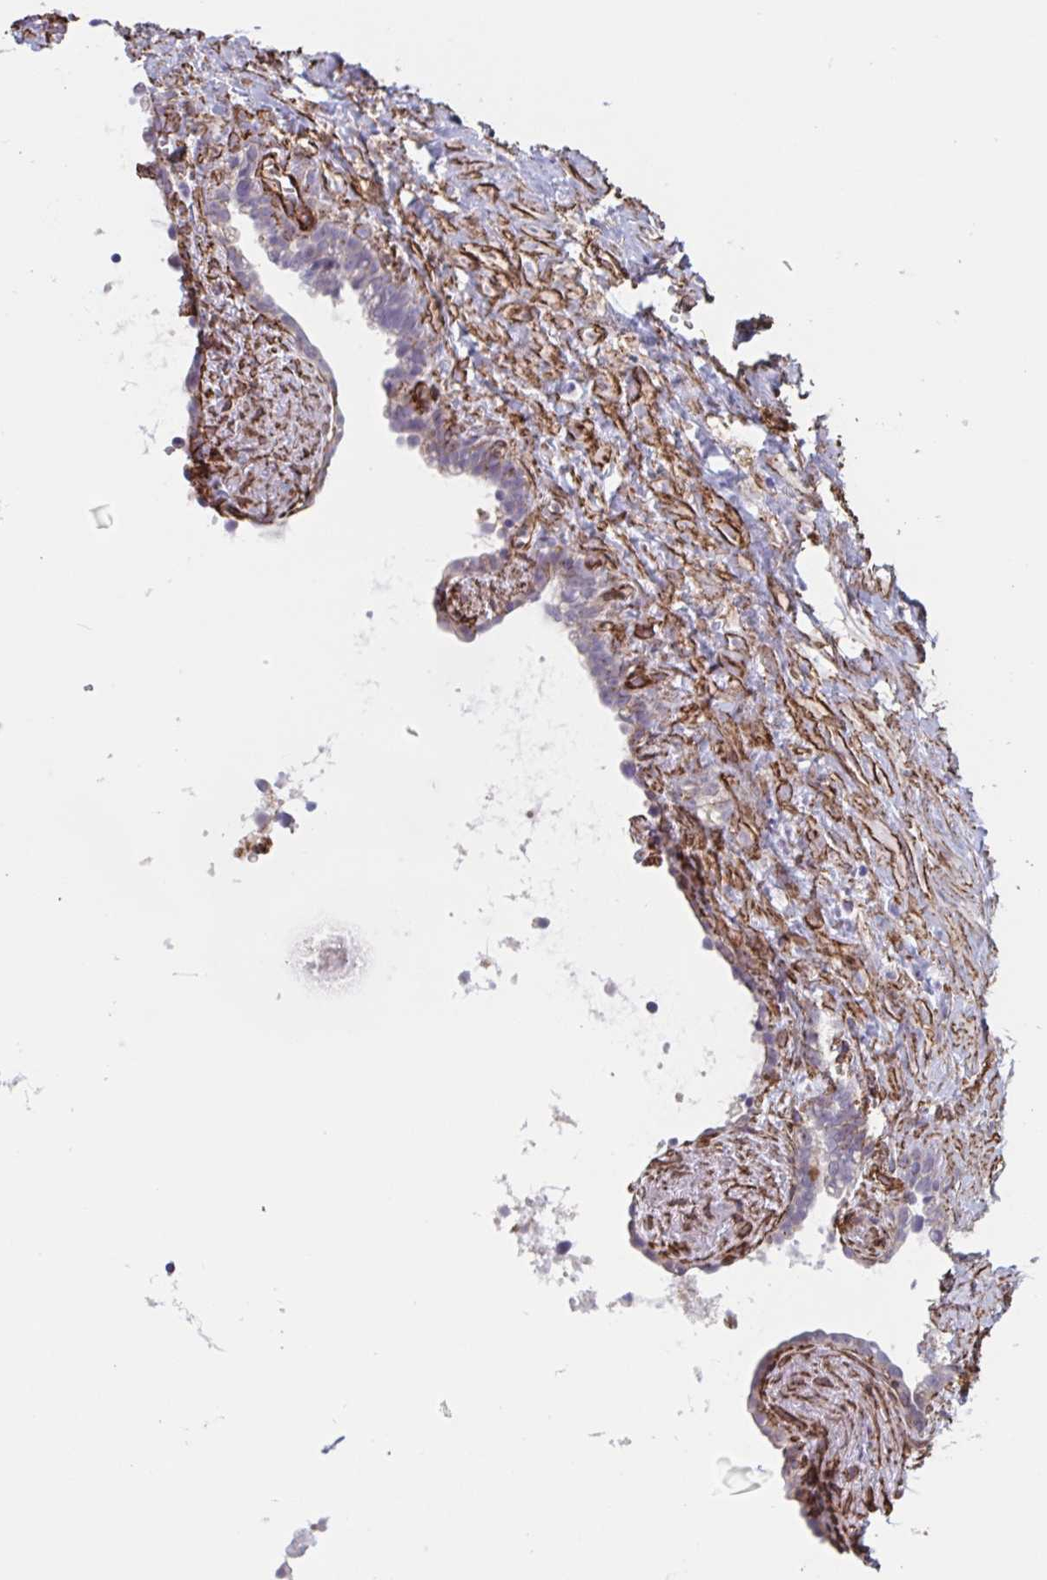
{"staining": {"intensity": "negative", "quantity": "none", "location": "none"}, "tissue": "seminal vesicle", "cell_type": "Glandular cells", "image_type": "normal", "snomed": [{"axis": "morphology", "description": "Normal tissue, NOS"}, {"axis": "topography", "description": "Seminal veicle"}], "caption": "DAB (3,3'-diaminobenzidine) immunohistochemical staining of unremarkable human seminal vesicle reveals no significant positivity in glandular cells.", "gene": "CITED4", "patient": {"sex": "male", "age": 76}}